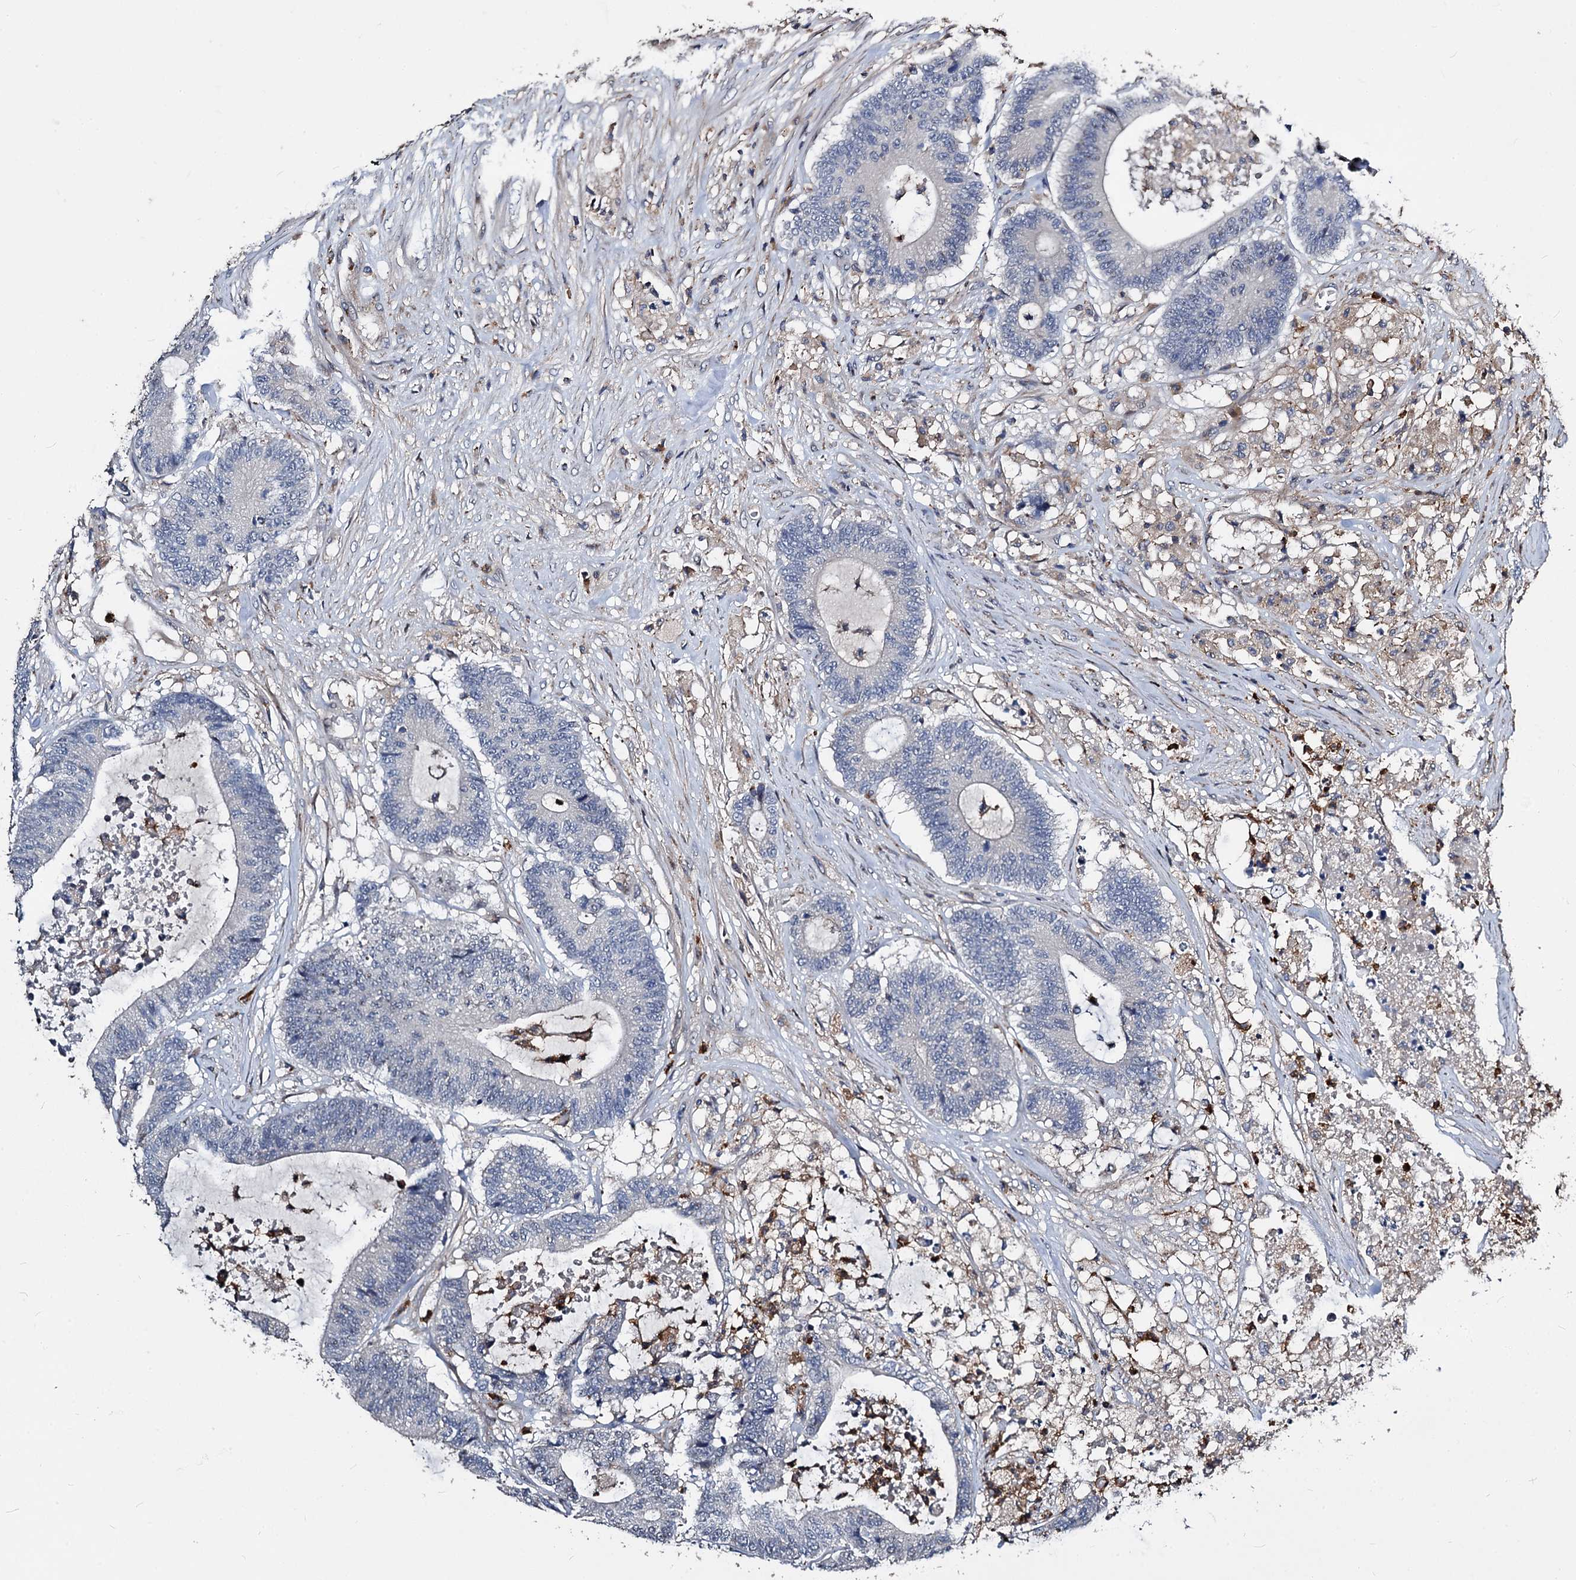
{"staining": {"intensity": "negative", "quantity": "none", "location": "none"}, "tissue": "colorectal cancer", "cell_type": "Tumor cells", "image_type": "cancer", "snomed": [{"axis": "morphology", "description": "Adenocarcinoma, NOS"}, {"axis": "topography", "description": "Colon"}], "caption": "An immunohistochemistry (IHC) image of colorectal cancer (adenocarcinoma) is shown. There is no staining in tumor cells of colorectal cancer (adenocarcinoma). Brightfield microscopy of IHC stained with DAB (brown) and hematoxylin (blue), captured at high magnification.", "gene": "ATG101", "patient": {"sex": "female", "age": 84}}